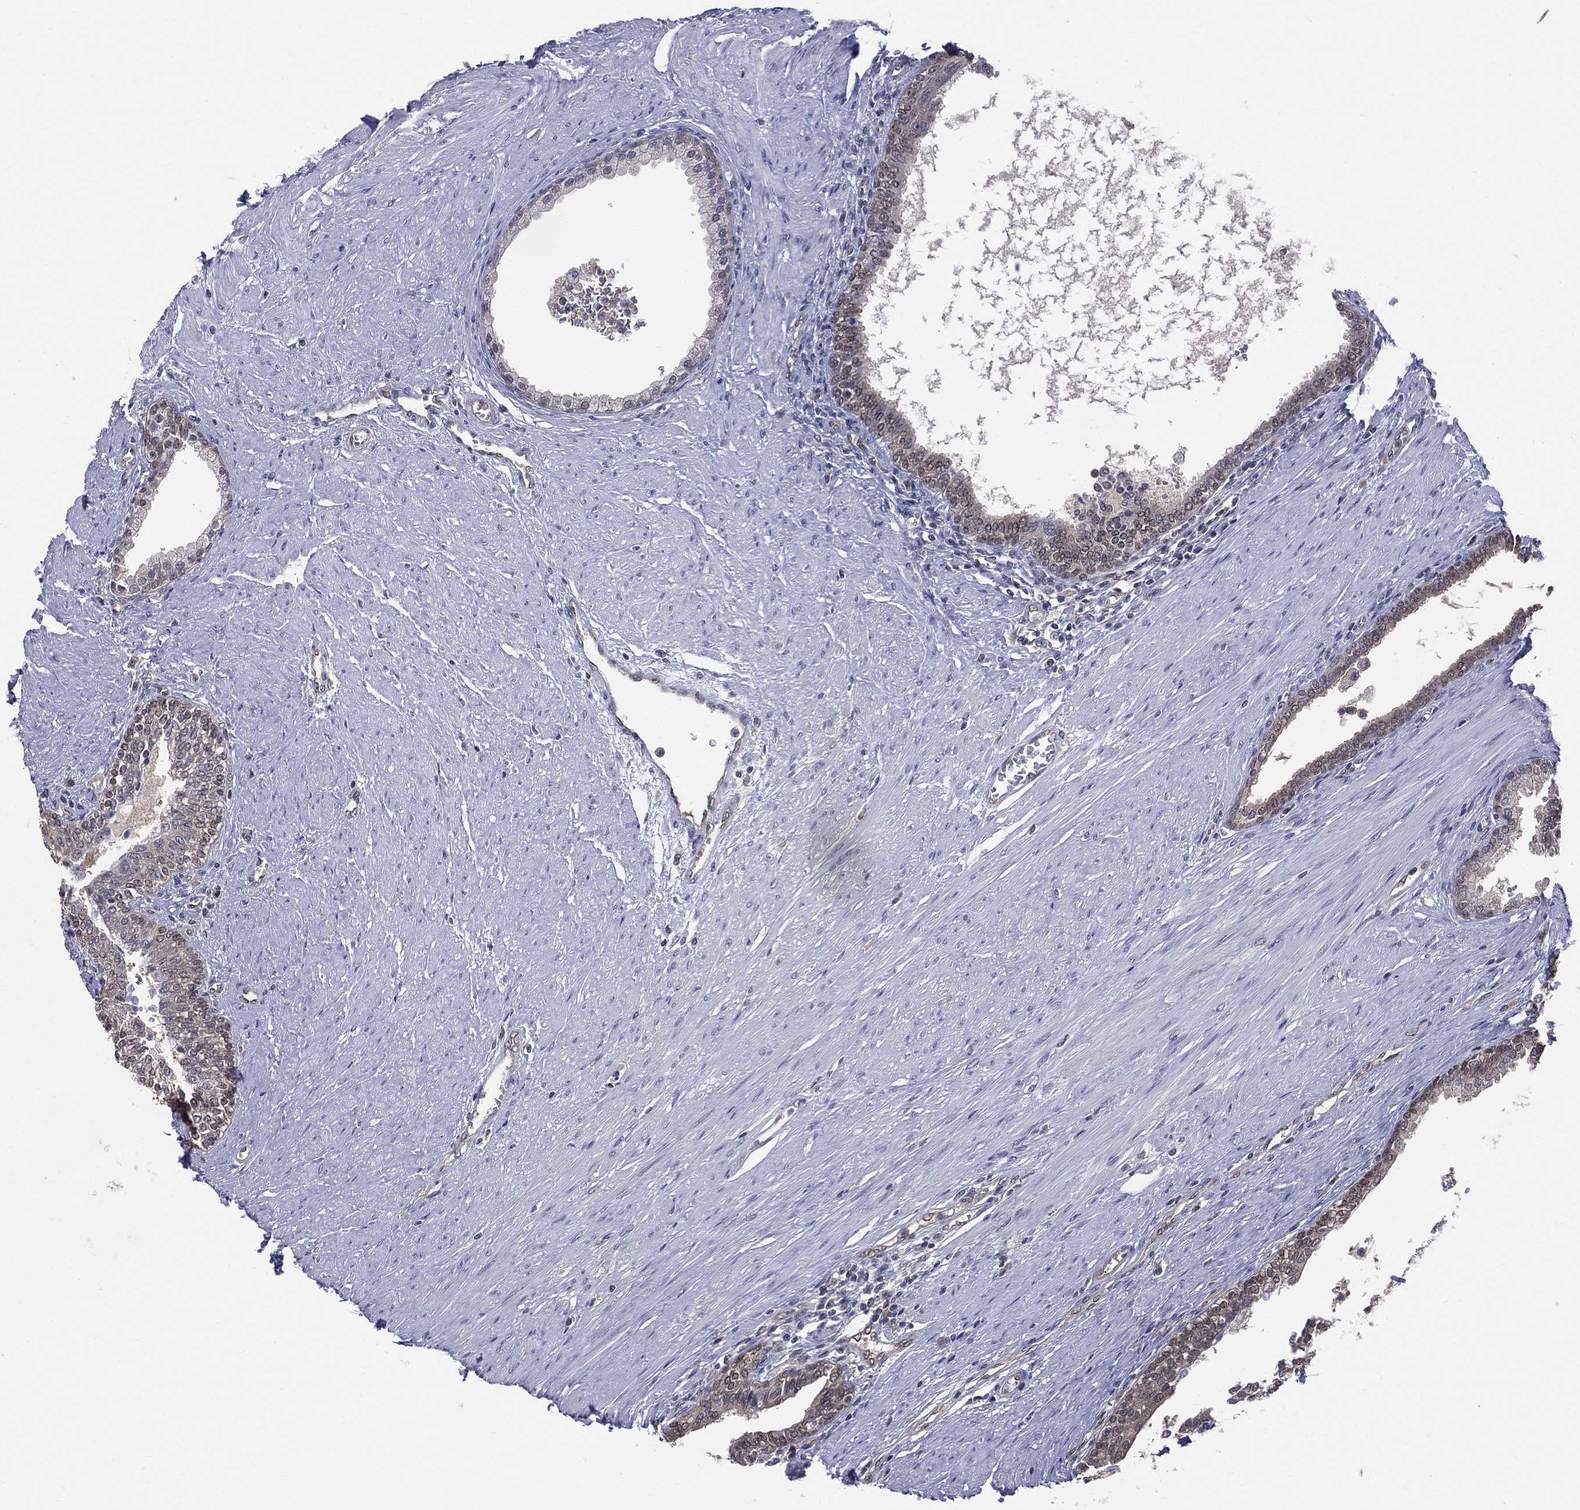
{"staining": {"intensity": "weak", "quantity": "<25%", "location": "nuclear"}, "tissue": "prostate", "cell_type": "Glandular cells", "image_type": "normal", "snomed": [{"axis": "morphology", "description": "Normal tissue, NOS"}, {"axis": "topography", "description": "Prostate"}], "caption": "Glandular cells are negative for brown protein staining in unremarkable prostate. (DAB IHC, high magnification).", "gene": "GMPR2", "patient": {"sex": "male", "age": 64}}